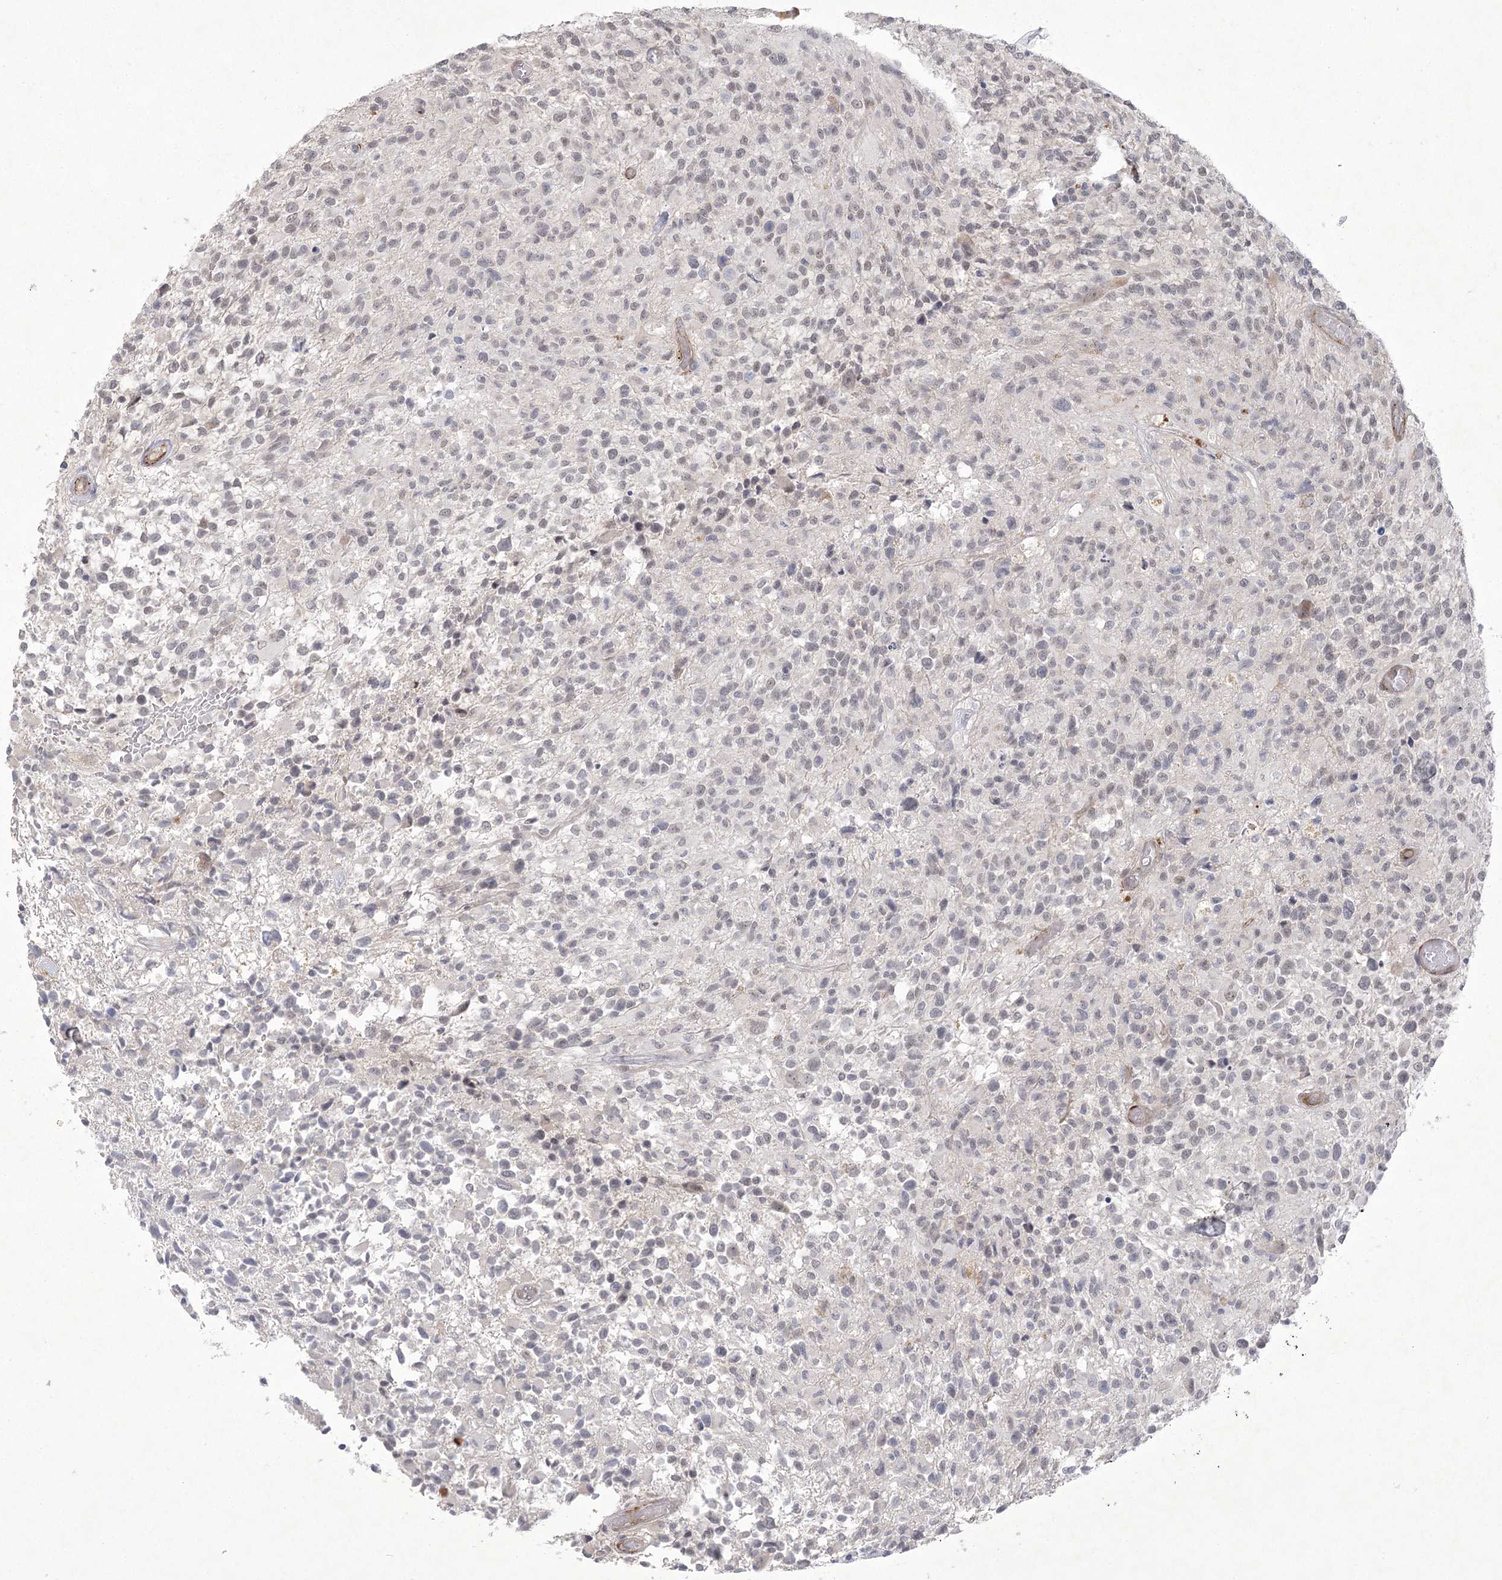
{"staining": {"intensity": "weak", "quantity": ">75%", "location": "nuclear"}, "tissue": "glioma", "cell_type": "Tumor cells", "image_type": "cancer", "snomed": [{"axis": "morphology", "description": "Glioma, malignant, High grade"}, {"axis": "morphology", "description": "Glioblastoma, NOS"}, {"axis": "topography", "description": "Brain"}], "caption": "Brown immunohistochemical staining in human glioma shows weak nuclear positivity in about >75% of tumor cells.", "gene": "AMTN", "patient": {"sex": "male", "age": 60}}